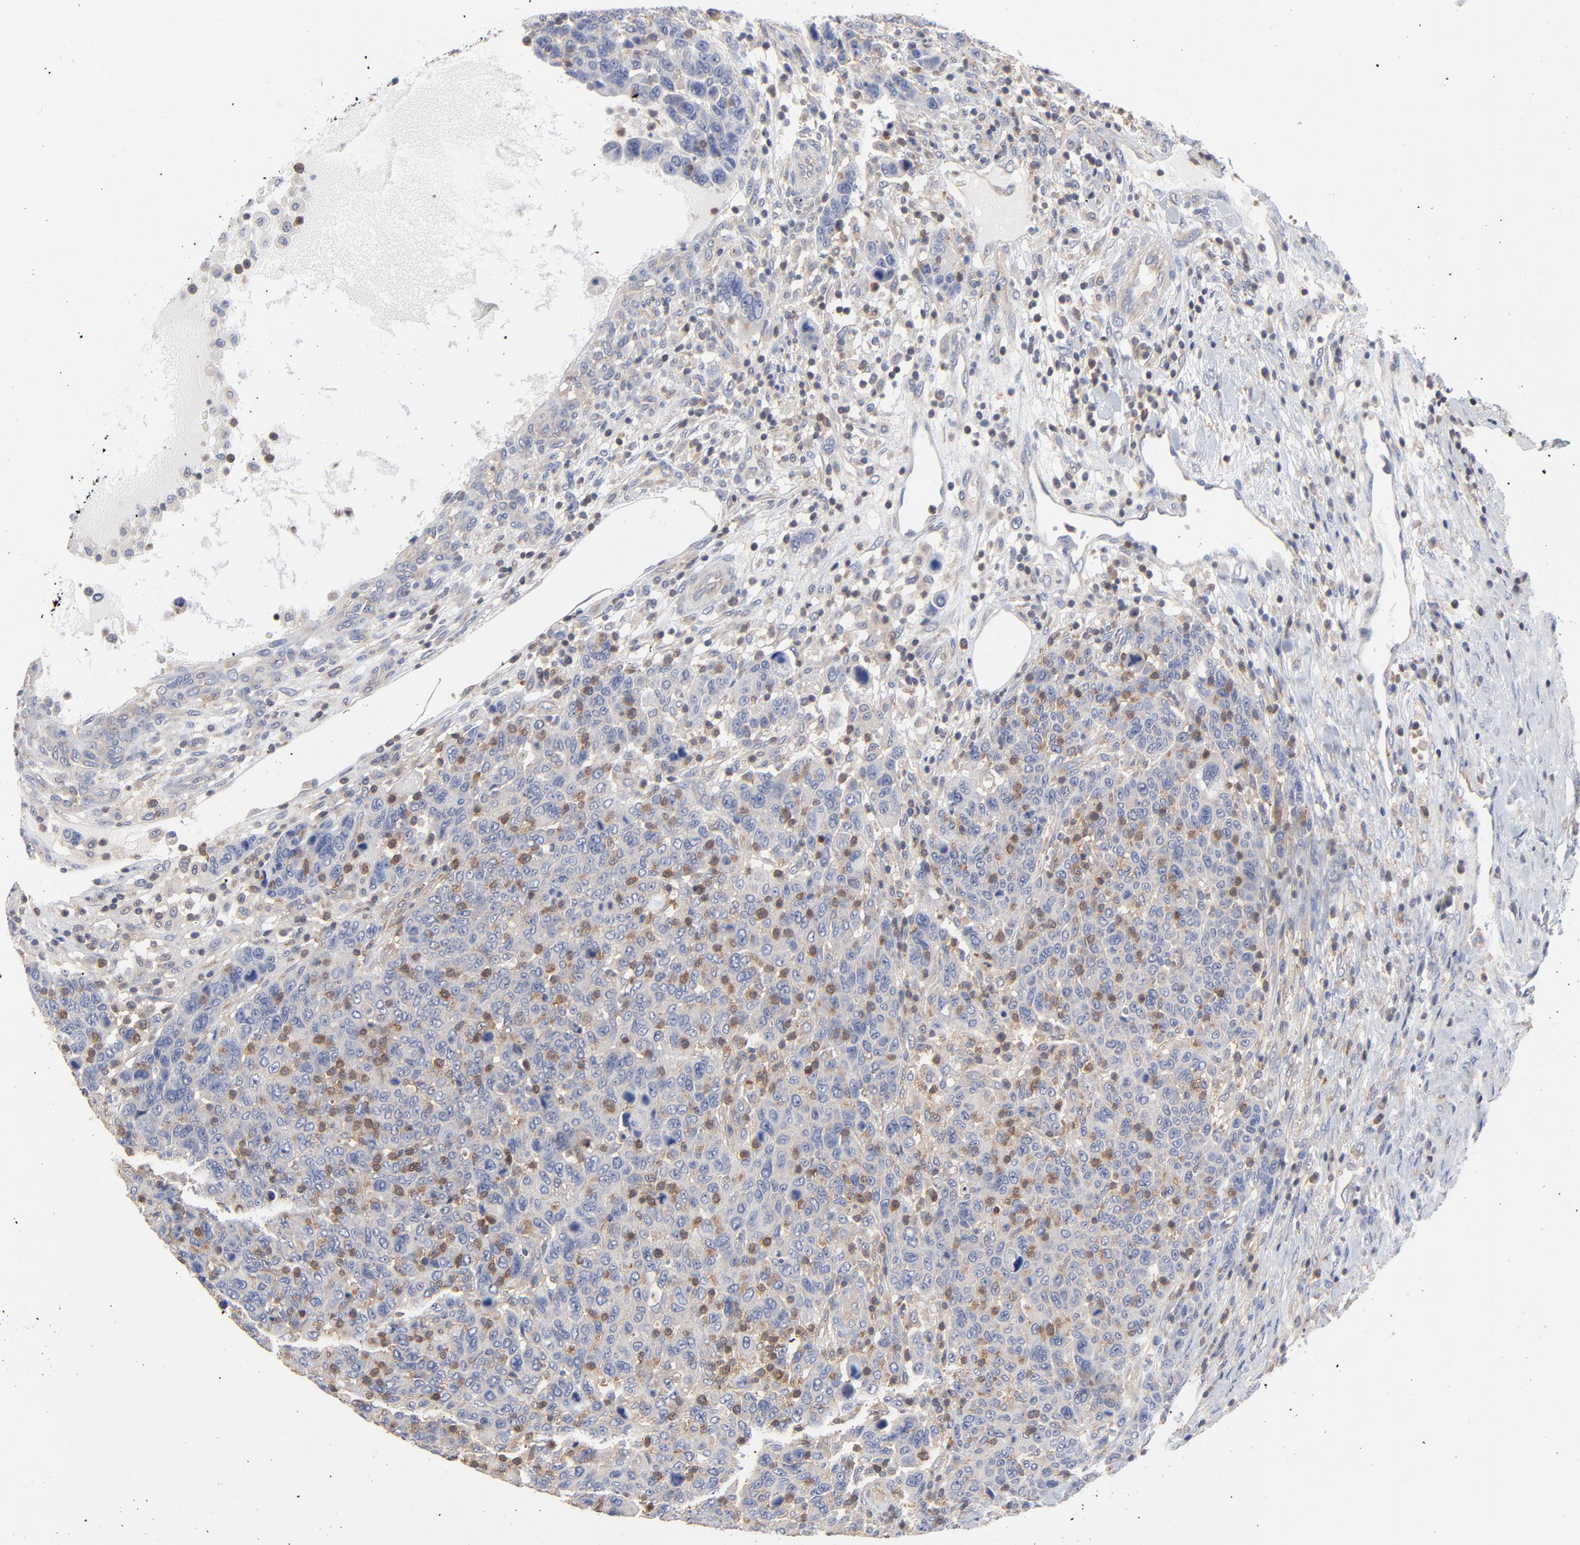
{"staining": {"intensity": "weak", "quantity": "<25%", "location": "cytoplasmic/membranous"}, "tissue": "breast cancer", "cell_type": "Tumor cells", "image_type": "cancer", "snomed": [{"axis": "morphology", "description": "Duct carcinoma"}, {"axis": "topography", "description": "Breast"}], "caption": "This image is of breast cancer stained with immunohistochemistry (IHC) to label a protein in brown with the nuclei are counter-stained blue. There is no positivity in tumor cells. (DAB immunohistochemistry visualized using brightfield microscopy, high magnification).", "gene": "CAB39L", "patient": {"sex": "female", "age": 37}}